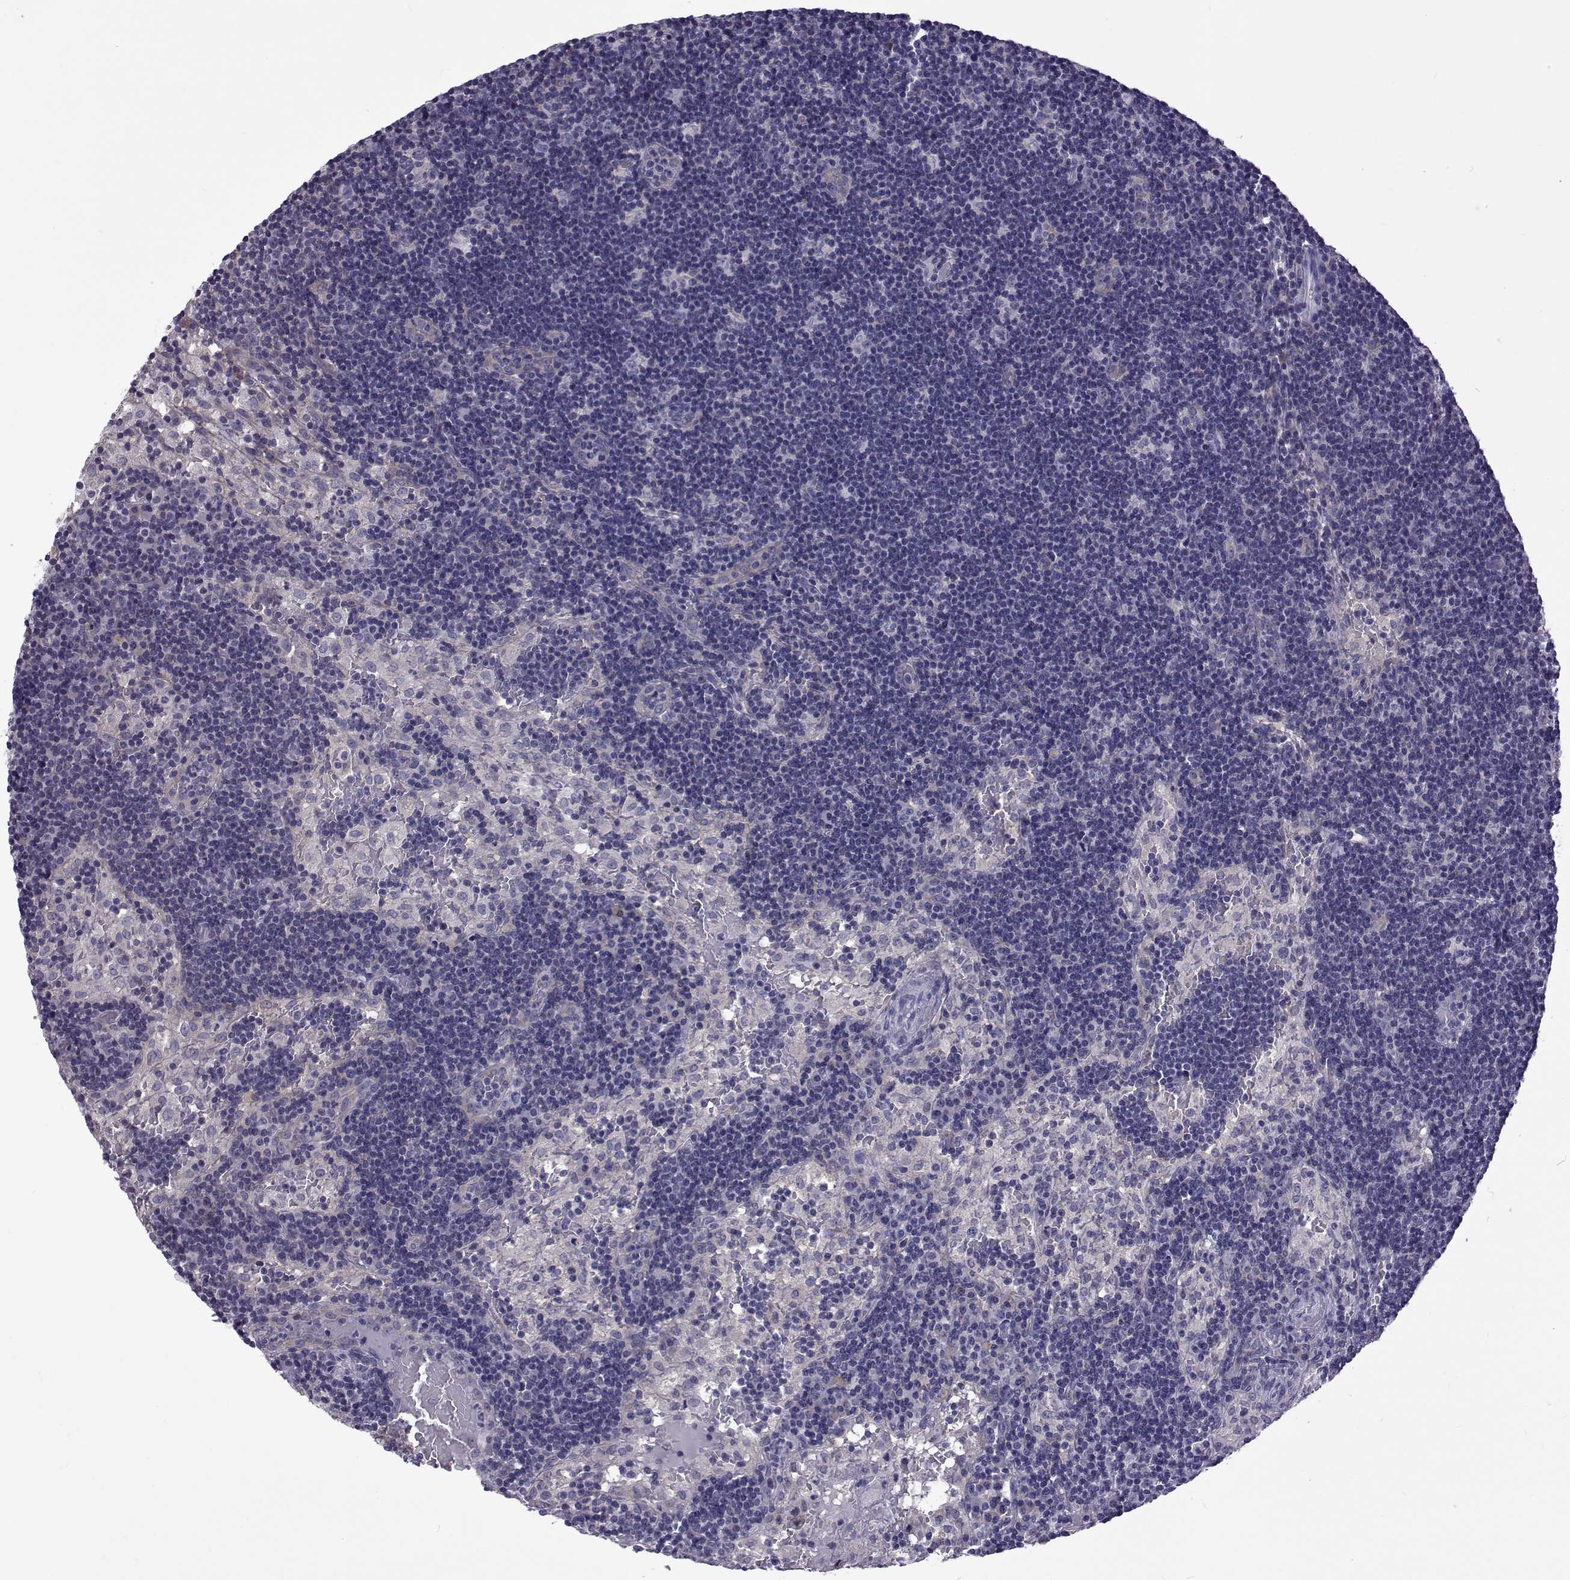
{"staining": {"intensity": "negative", "quantity": "none", "location": "none"}, "tissue": "lymph node", "cell_type": "Germinal center cells", "image_type": "normal", "snomed": [{"axis": "morphology", "description": "Normal tissue, NOS"}, {"axis": "topography", "description": "Lymph node"}], "caption": "Immunohistochemistry photomicrograph of unremarkable lymph node: human lymph node stained with DAB (3,3'-diaminobenzidine) reveals no significant protein staining in germinal center cells.", "gene": "TCF15", "patient": {"sex": "male", "age": 62}}